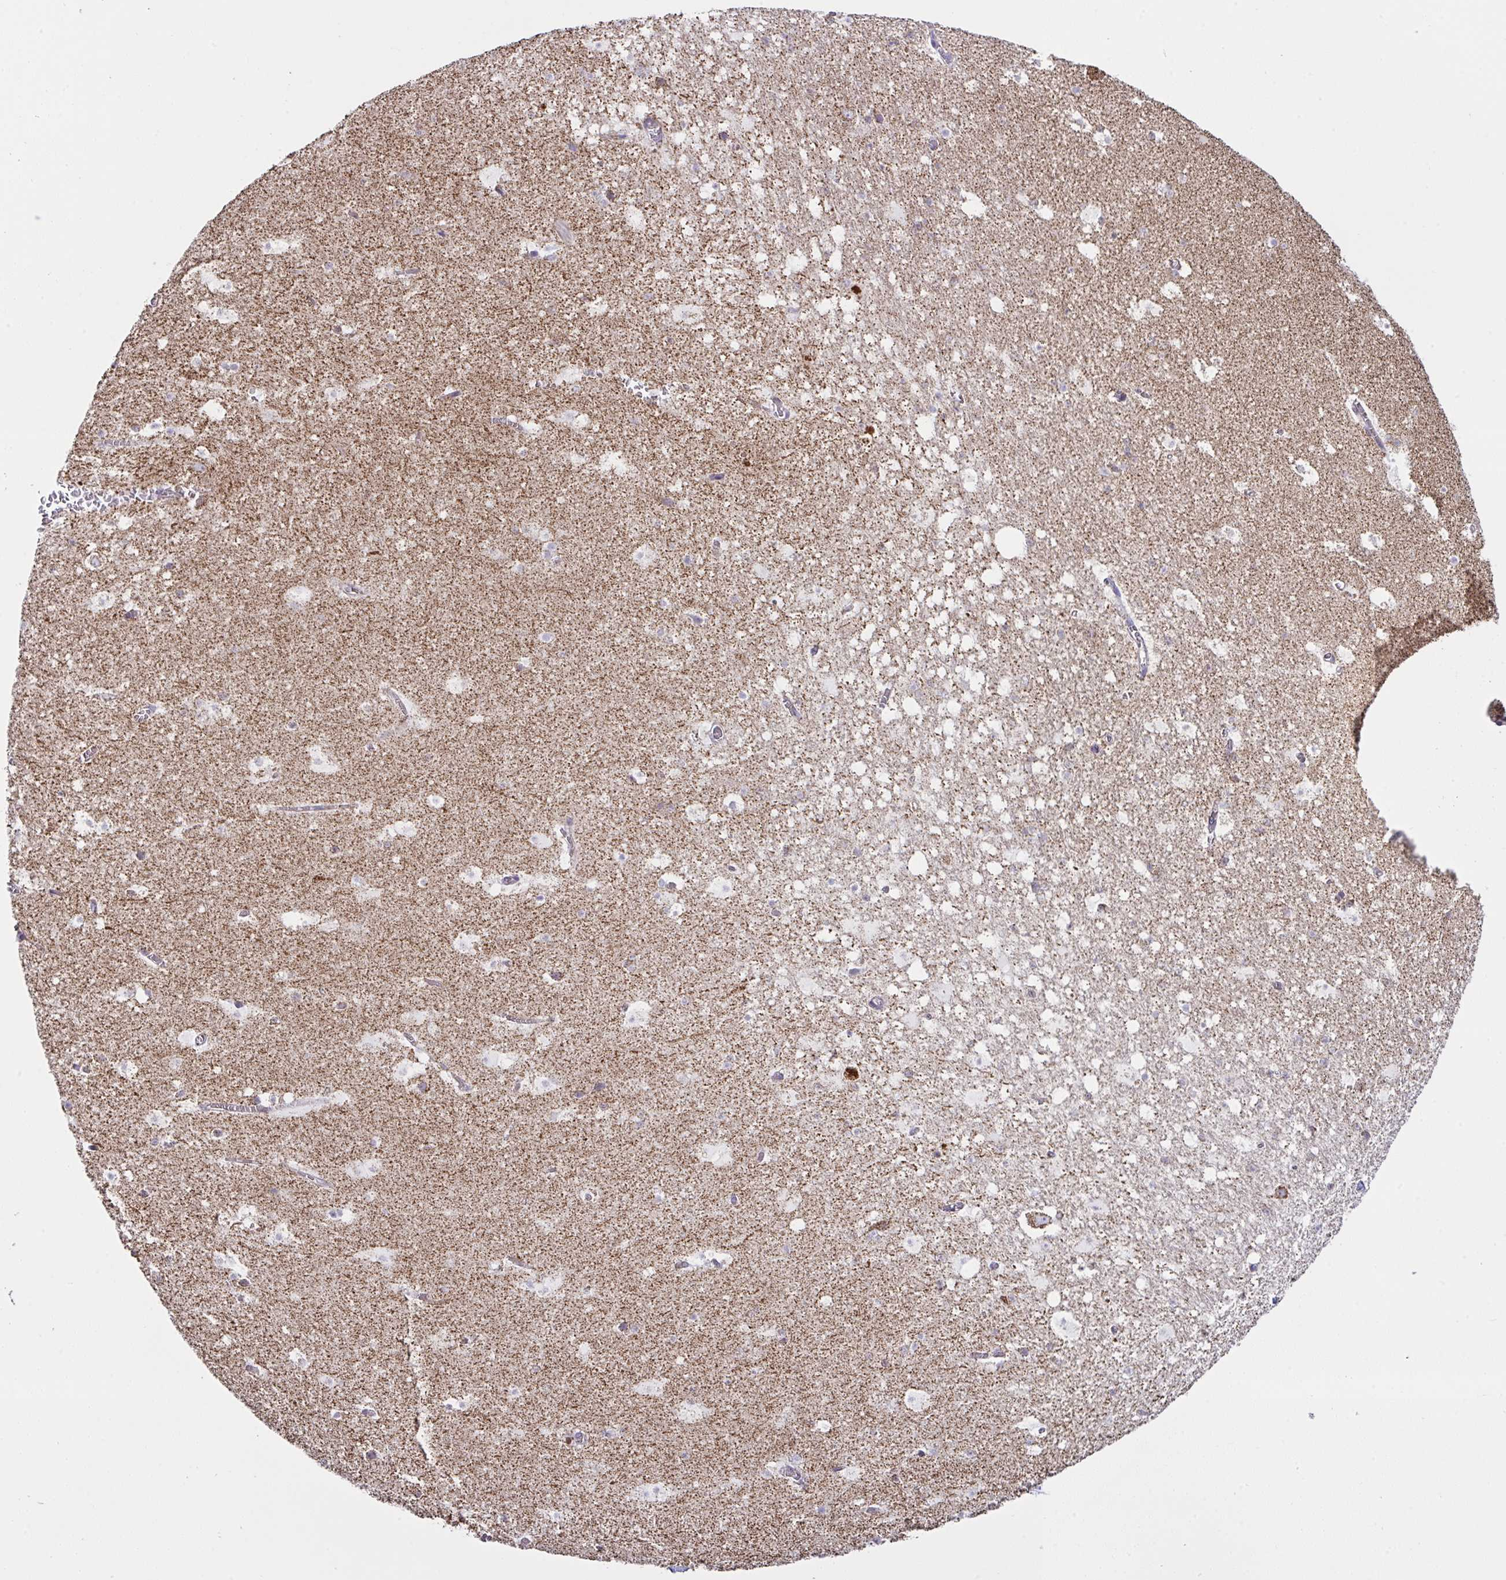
{"staining": {"intensity": "moderate", "quantity": "<25%", "location": "cytoplasmic/membranous"}, "tissue": "hippocampus", "cell_type": "Glial cells", "image_type": "normal", "snomed": [{"axis": "morphology", "description": "Normal tissue, NOS"}, {"axis": "topography", "description": "Hippocampus"}], "caption": "Brown immunohistochemical staining in benign hippocampus exhibits moderate cytoplasmic/membranous staining in about <25% of glial cells.", "gene": "DOK7", "patient": {"sex": "female", "age": 42}}